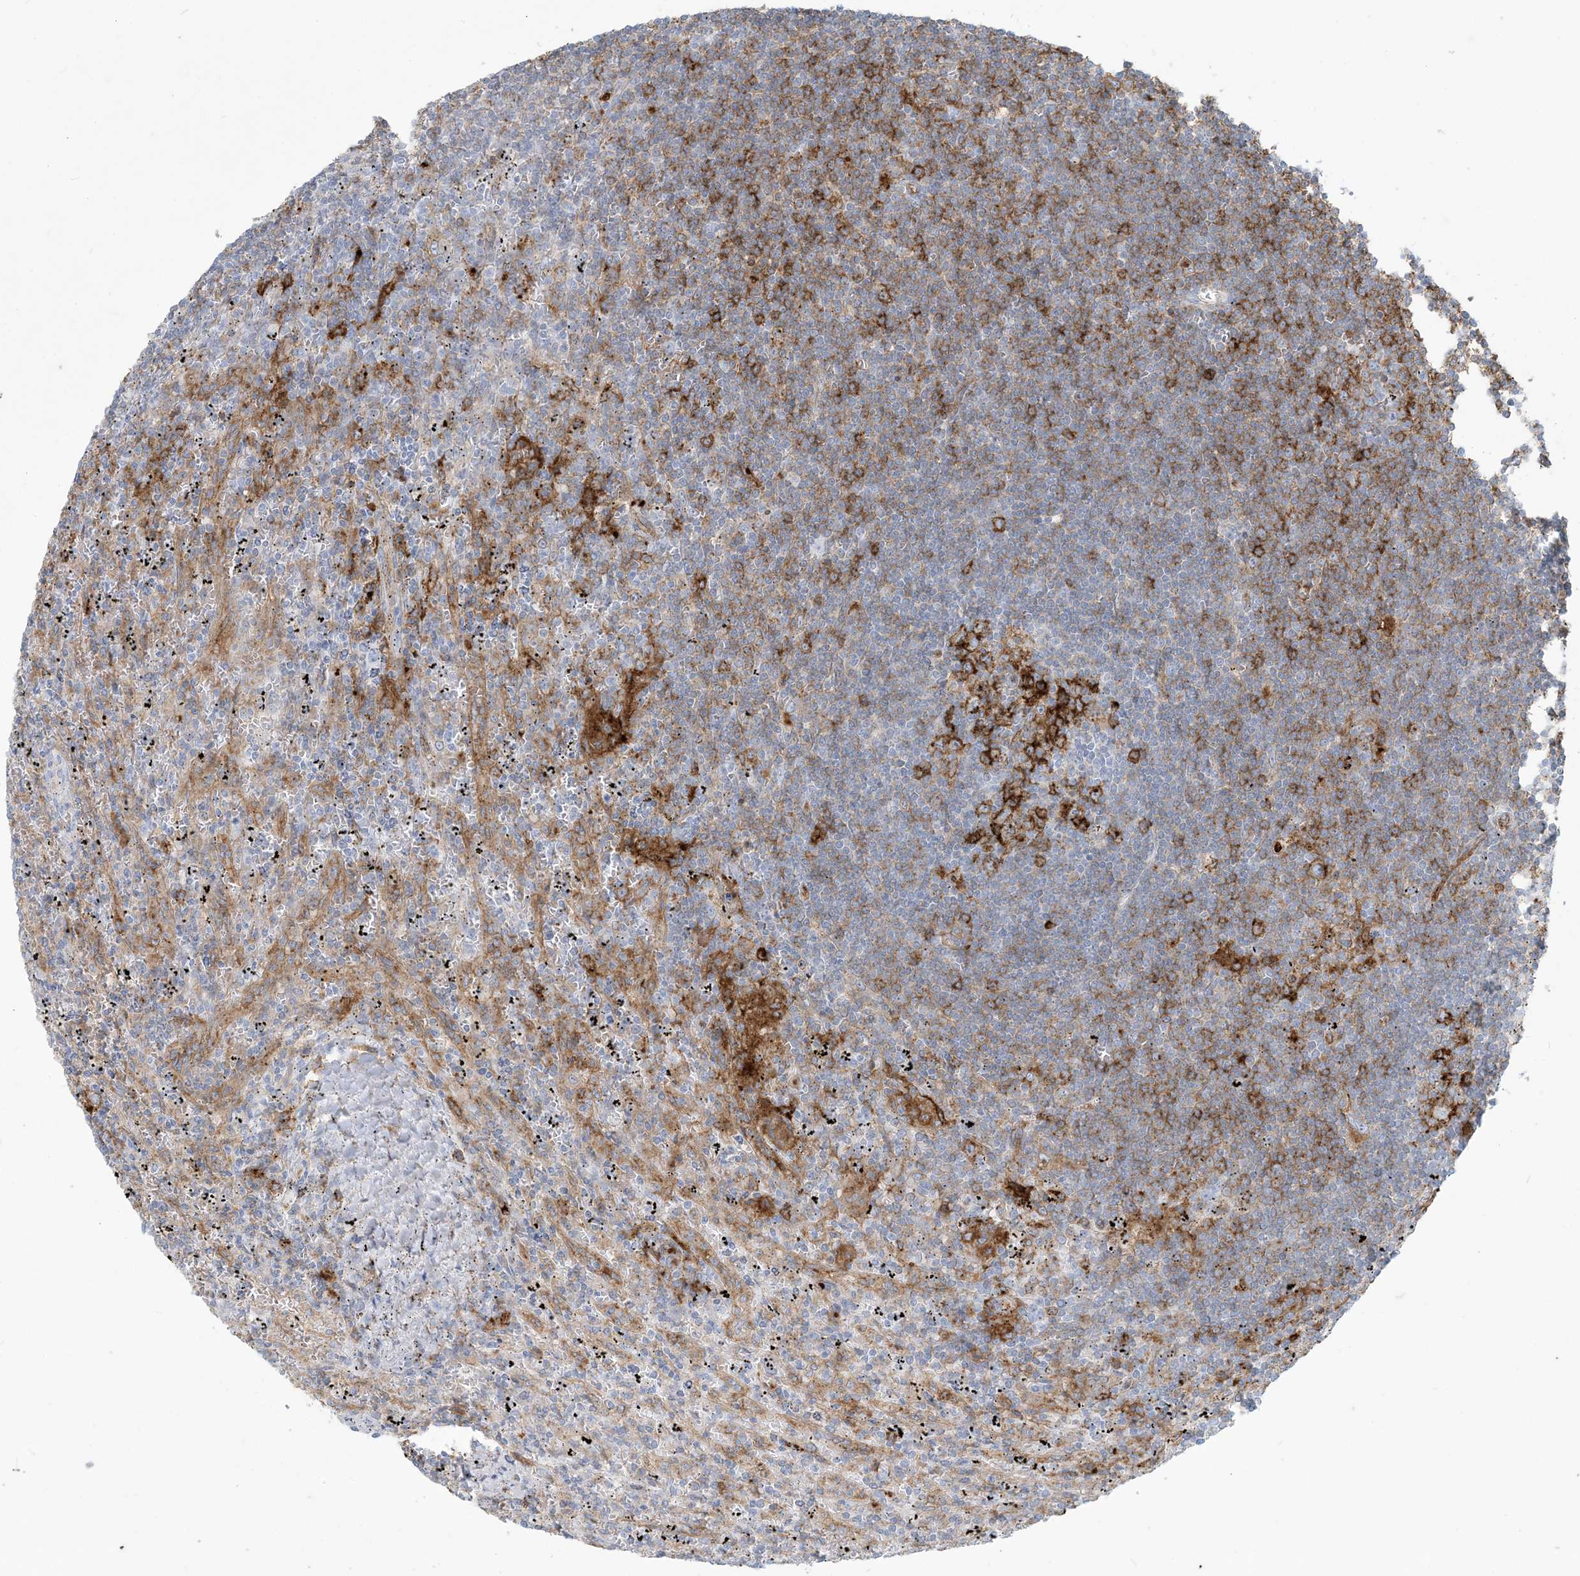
{"staining": {"intensity": "strong", "quantity": "<25%", "location": "cytoplasmic/membranous"}, "tissue": "lymphoma", "cell_type": "Tumor cells", "image_type": "cancer", "snomed": [{"axis": "morphology", "description": "Malignant lymphoma, non-Hodgkin's type, Low grade"}, {"axis": "topography", "description": "Spleen"}], "caption": "Immunohistochemical staining of low-grade malignant lymphoma, non-Hodgkin's type shows medium levels of strong cytoplasmic/membranous protein positivity in approximately <25% of tumor cells.", "gene": "HLA-DRB1", "patient": {"sex": "male", "age": 76}}